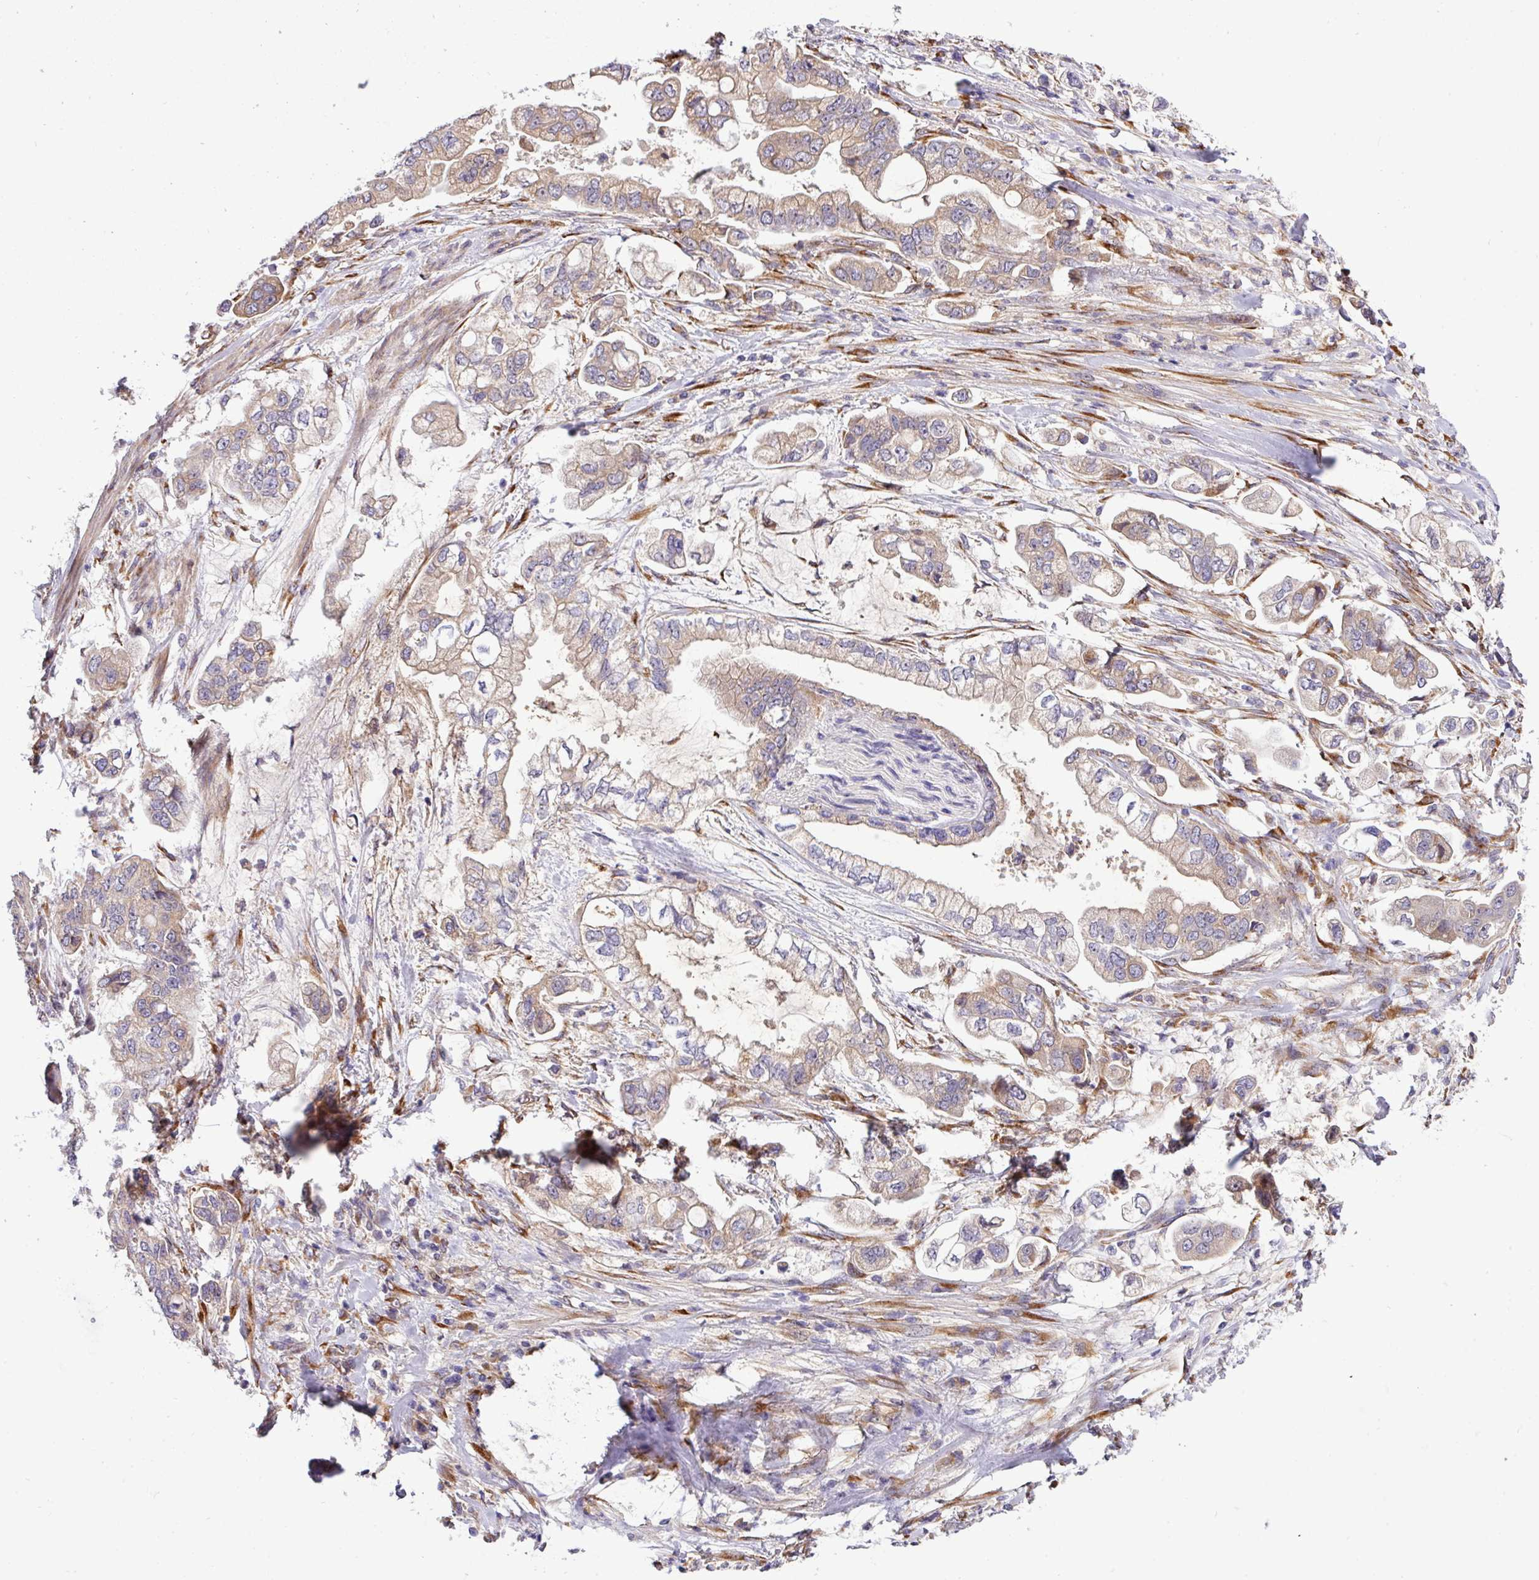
{"staining": {"intensity": "weak", "quantity": "25%-75%", "location": "cytoplasmic/membranous"}, "tissue": "stomach cancer", "cell_type": "Tumor cells", "image_type": "cancer", "snomed": [{"axis": "morphology", "description": "Adenocarcinoma, NOS"}, {"axis": "topography", "description": "Stomach"}], "caption": "Immunohistochemistry image of human stomach cancer stained for a protein (brown), which displays low levels of weak cytoplasmic/membranous staining in approximately 25%-75% of tumor cells.", "gene": "TM2D2", "patient": {"sex": "male", "age": 62}}